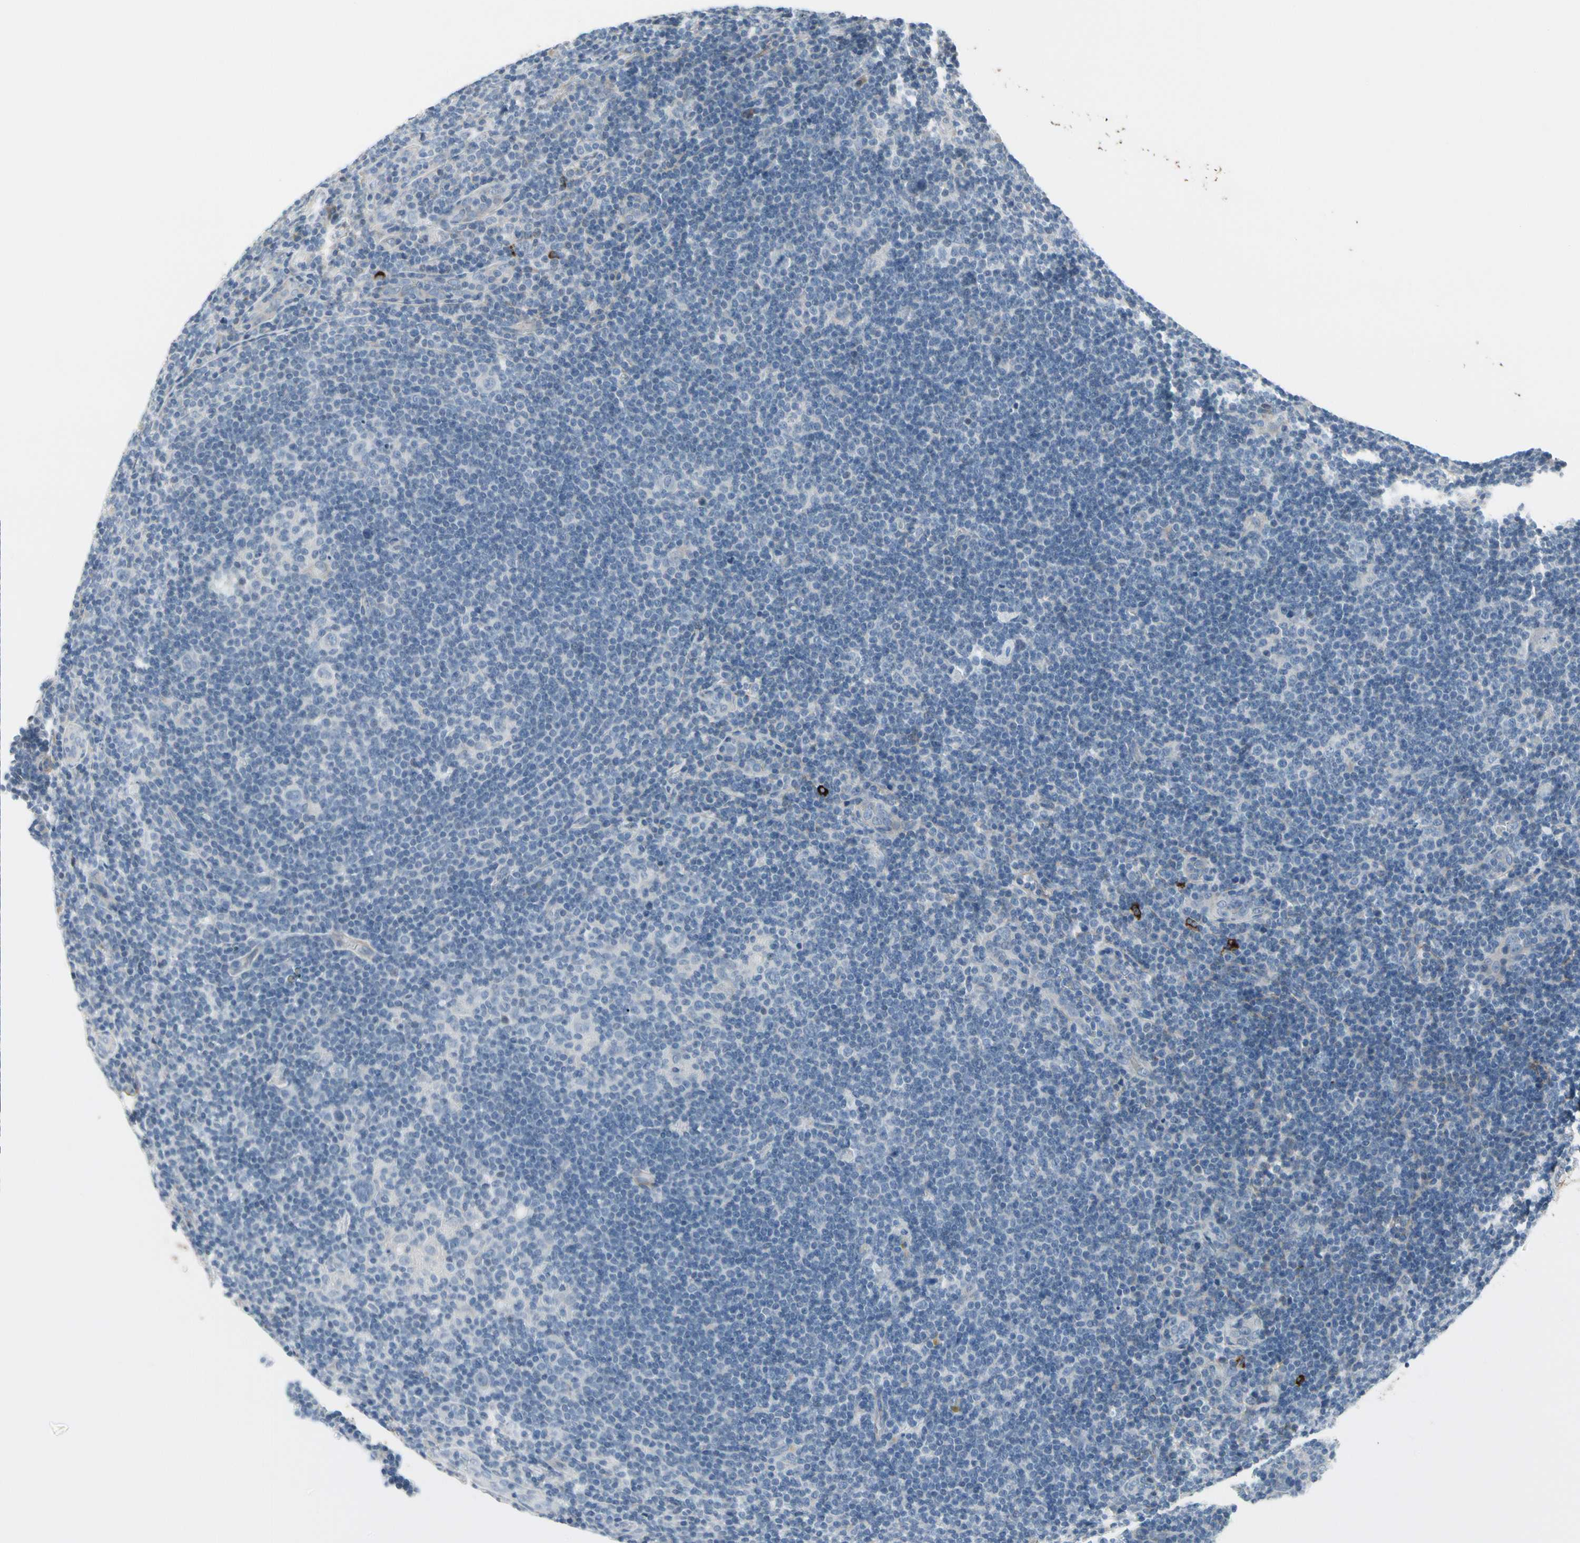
{"staining": {"intensity": "negative", "quantity": "none", "location": "none"}, "tissue": "lymphoma", "cell_type": "Tumor cells", "image_type": "cancer", "snomed": [{"axis": "morphology", "description": "Hodgkin's disease, NOS"}, {"axis": "topography", "description": "Lymph node"}], "caption": "Immunohistochemistry of human Hodgkin's disease shows no expression in tumor cells.", "gene": "PIGR", "patient": {"sex": "female", "age": 57}}